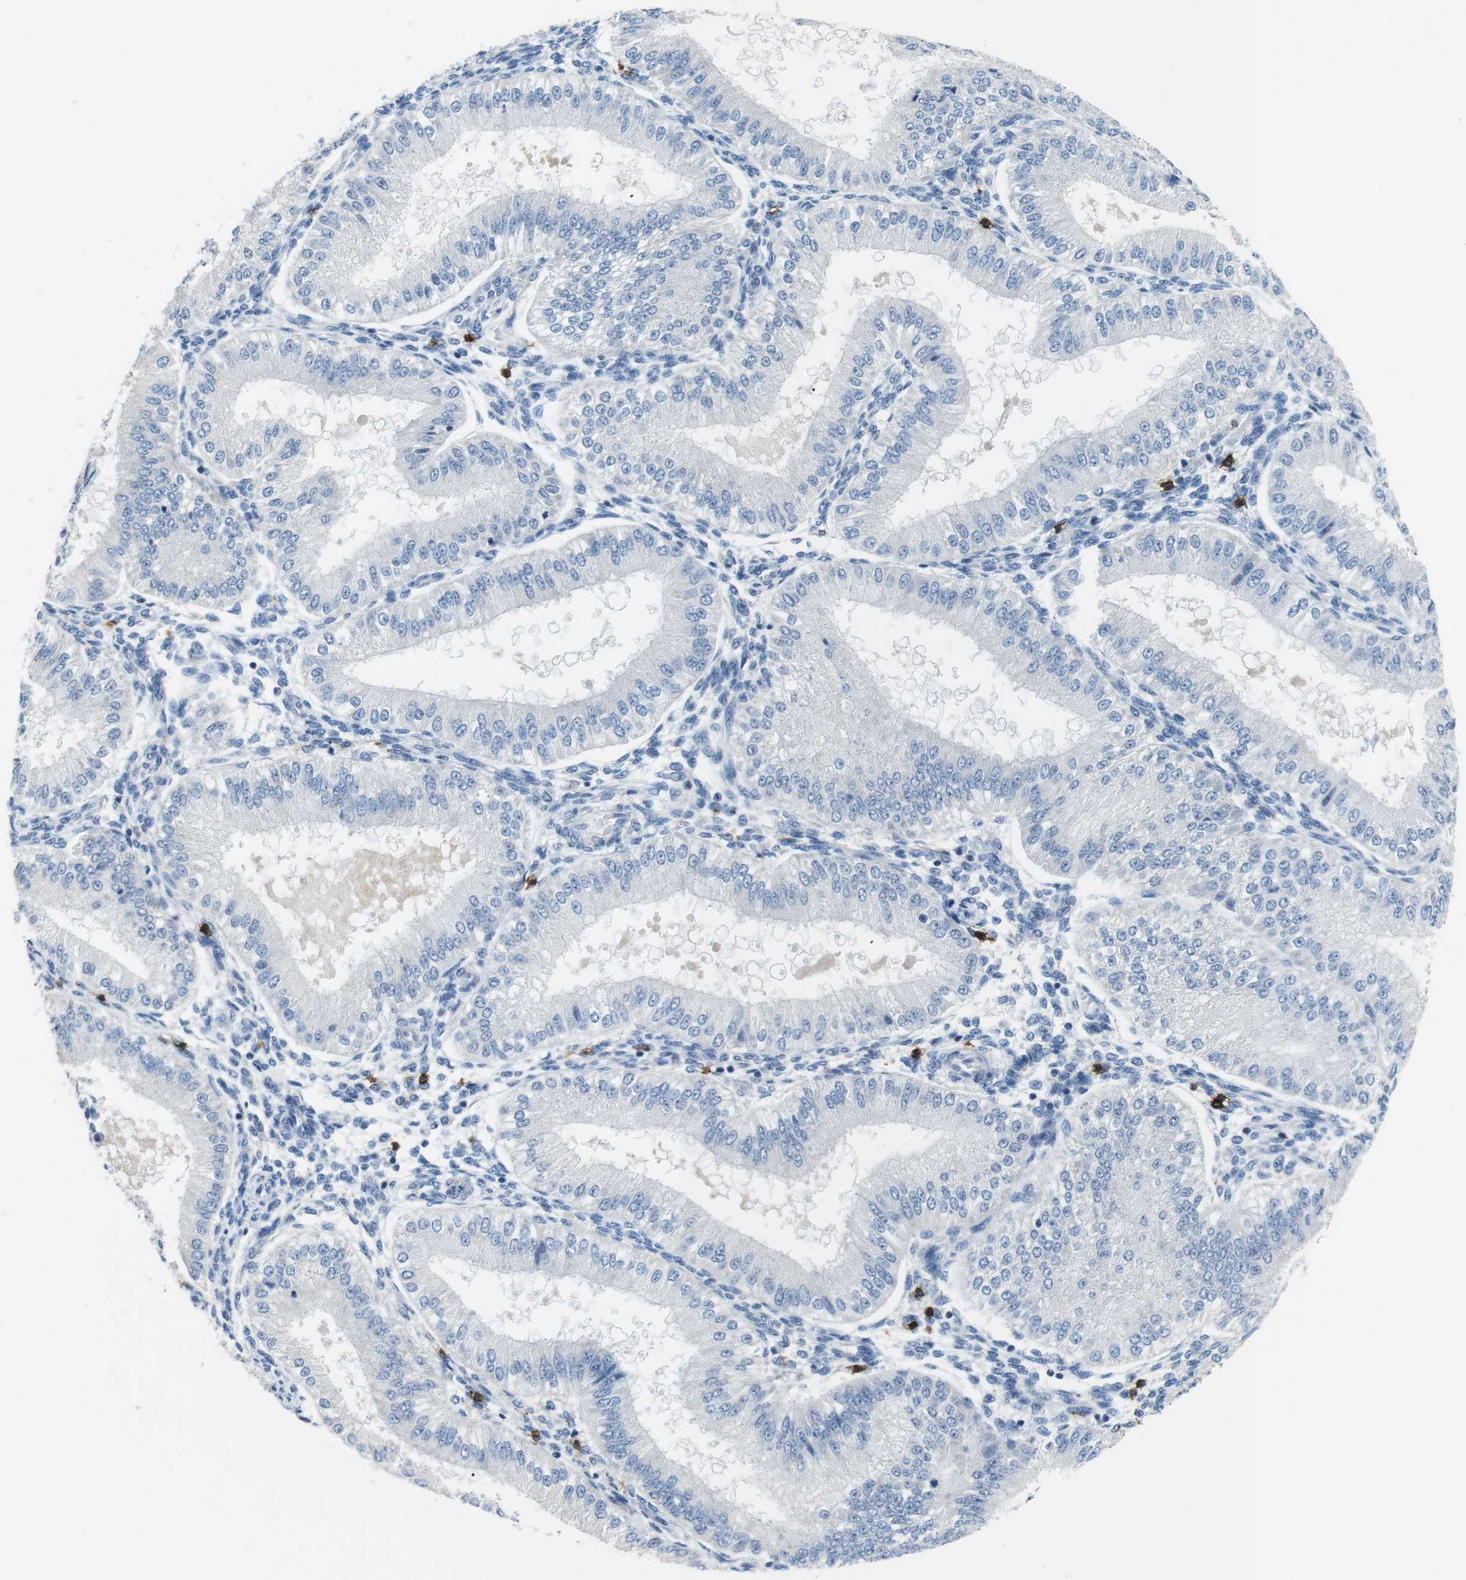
{"staining": {"intensity": "negative", "quantity": "none", "location": "none"}, "tissue": "endometrium", "cell_type": "Cells in endometrial stroma", "image_type": "normal", "snomed": [{"axis": "morphology", "description": "Normal tissue, NOS"}, {"axis": "topography", "description": "Endometrium"}], "caption": "Immunohistochemistry (IHC) micrograph of normal human endometrium stained for a protein (brown), which shows no positivity in cells in endometrial stroma. Brightfield microscopy of IHC stained with DAB (brown) and hematoxylin (blue), captured at high magnification.", "gene": "CD6", "patient": {"sex": "female", "age": 39}}